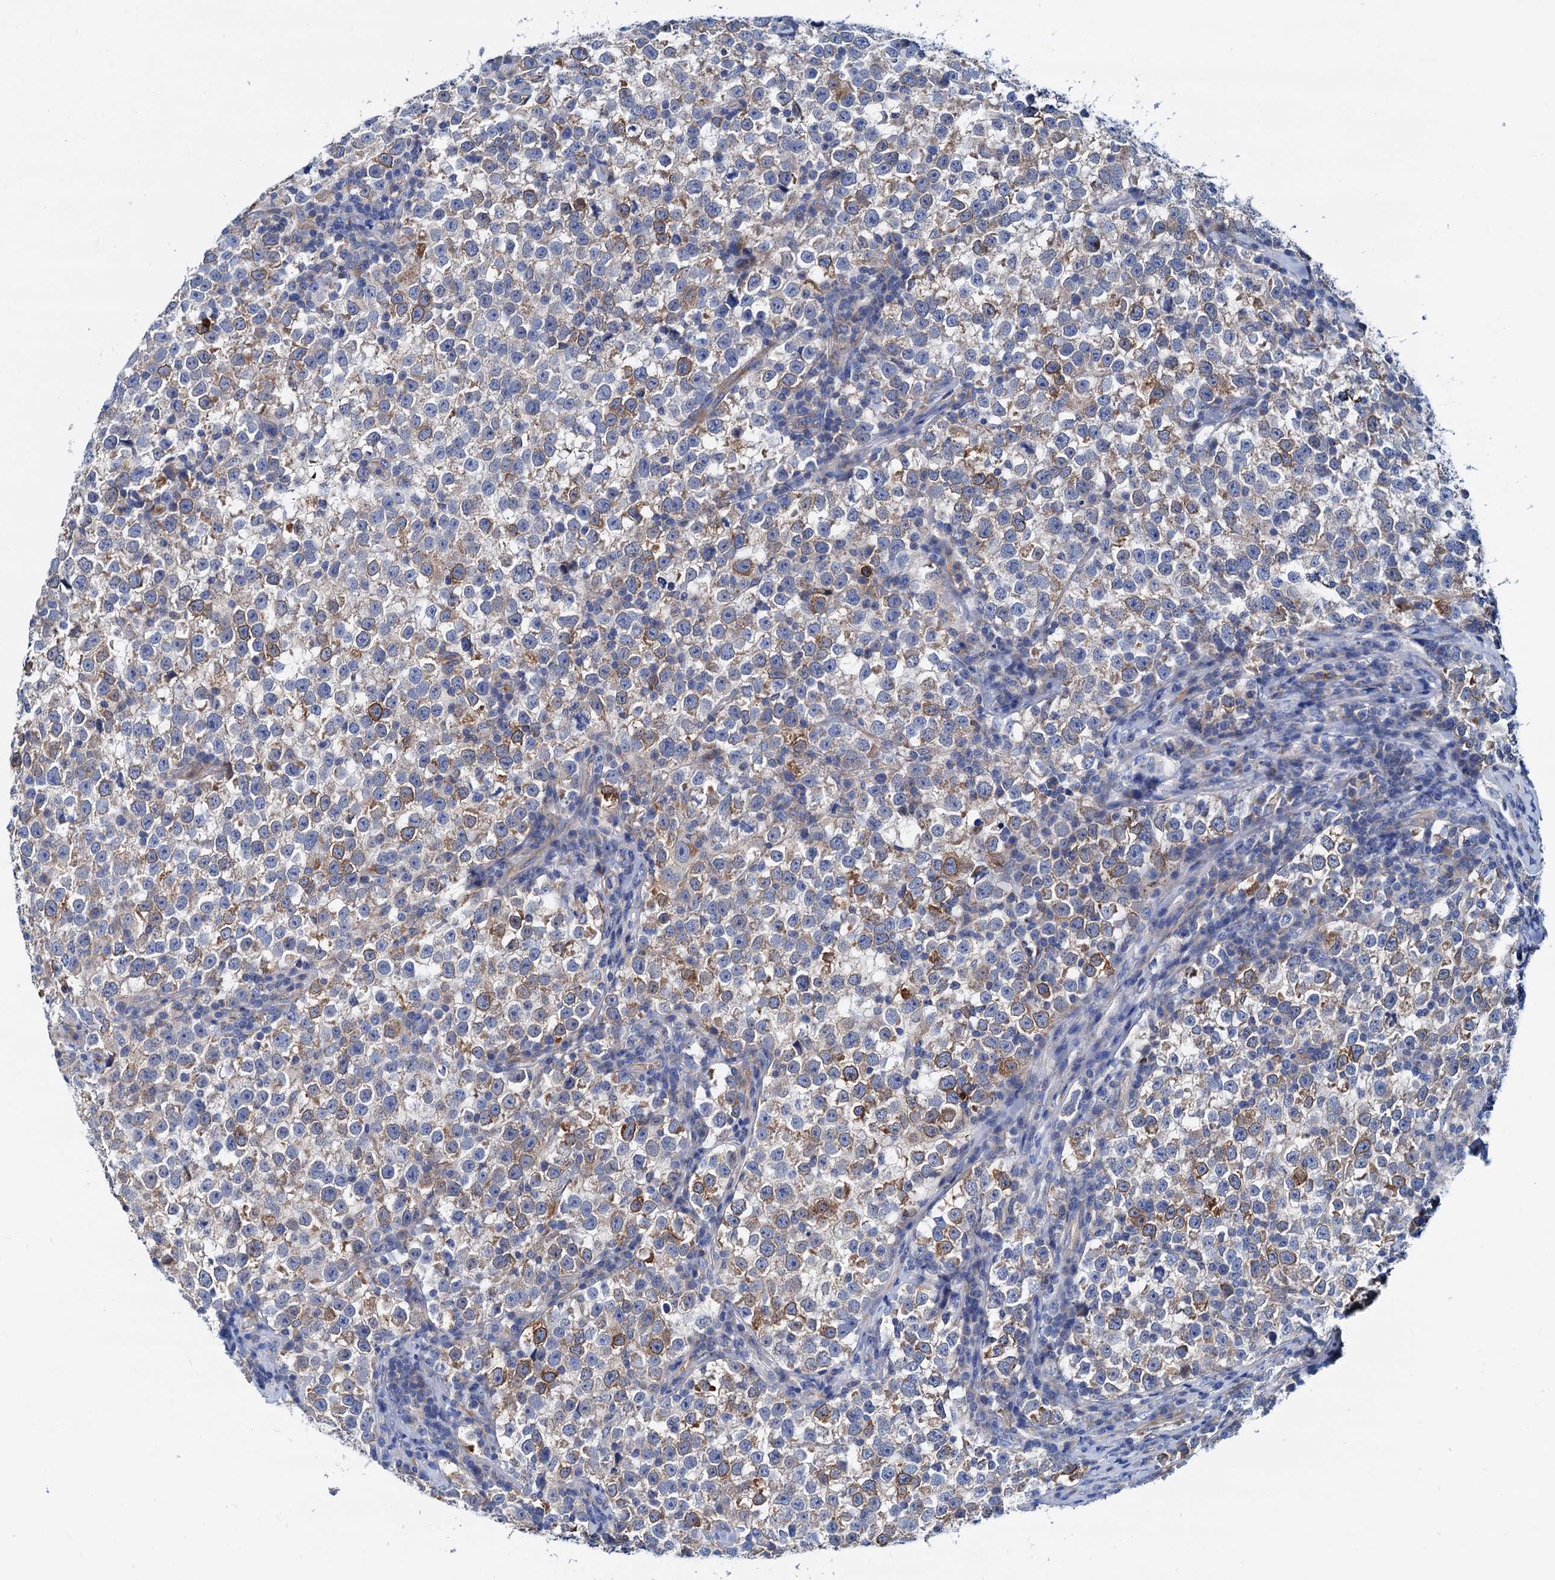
{"staining": {"intensity": "moderate", "quantity": "<25%", "location": "cytoplasmic/membranous"}, "tissue": "testis cancer", "cell_type": "Tumor cells", "image_type": "cancer", "snomed": [{"axis": "morphology", "description": "Normal tissue, NOS"}, {"axis": "morphology", "description": "Seminoma, NOS"}, {"axis": "topography", "description": "Testis"}], "caption": "The immunohistochemical stain highlights moderate cytoplasmic/membranous positivity in tumor cells of seminoma (testis) tissue.", "gene": "RASSF9", "patient": {"sex": "male", "age": 43}}